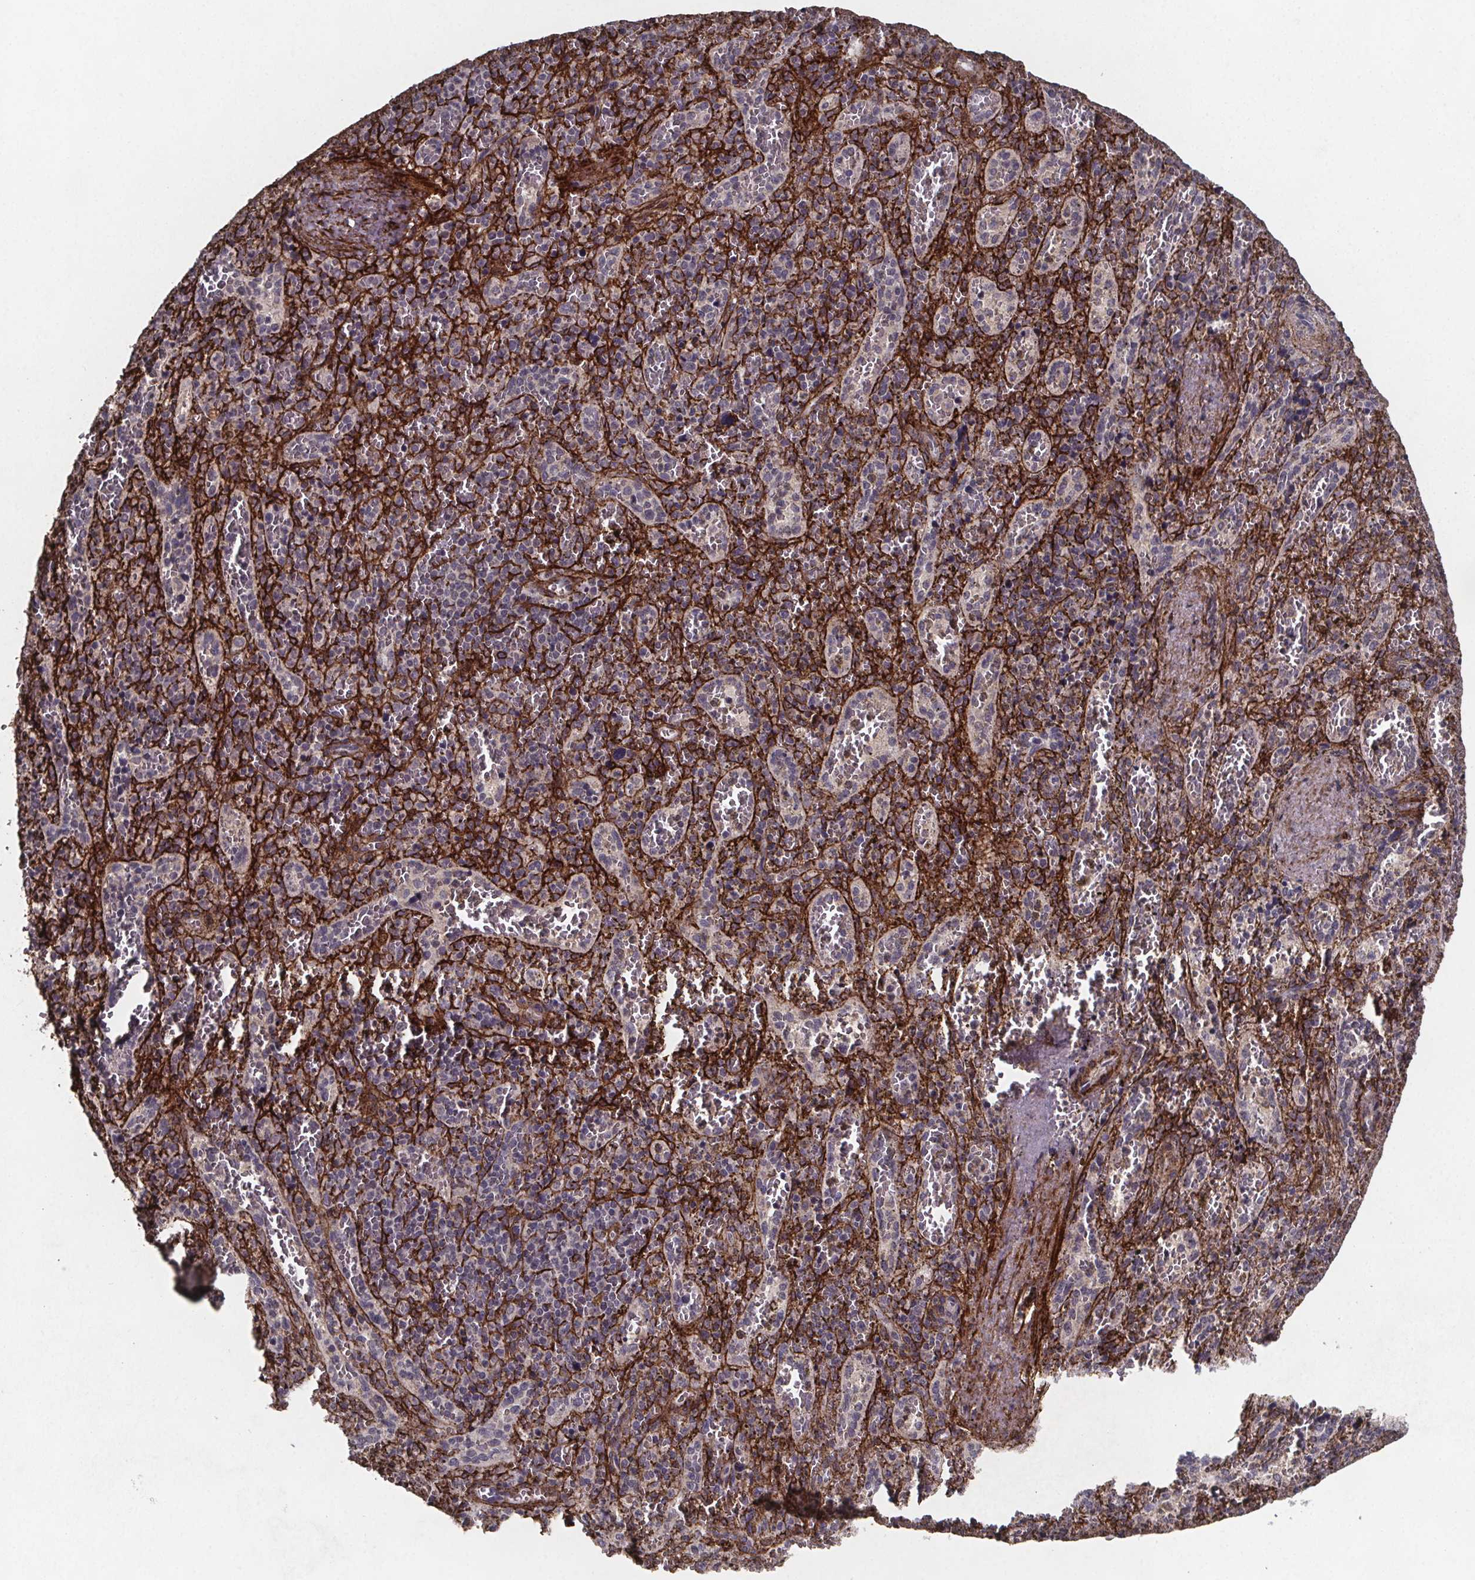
{"staining": {"intensity": "negative", "quantity": "none", "location": "none"}, "tissue": "spleen", "cell_type": "Cells in red pulp", "image_type": "normal", "snomed": [{"axis": "morphology", "description": "Normal tissue, NOS"}, {"axis": "topography", "description": "Spleen"}], "caption": "Immunohistochemical staining of normal spleen displays no significant expression in cells in red pulp. (DAB IHC visualized using brightfield microscopy, high magnification).", "gene": "PALLD", "patient": {"sex": "female", "age": 50}}